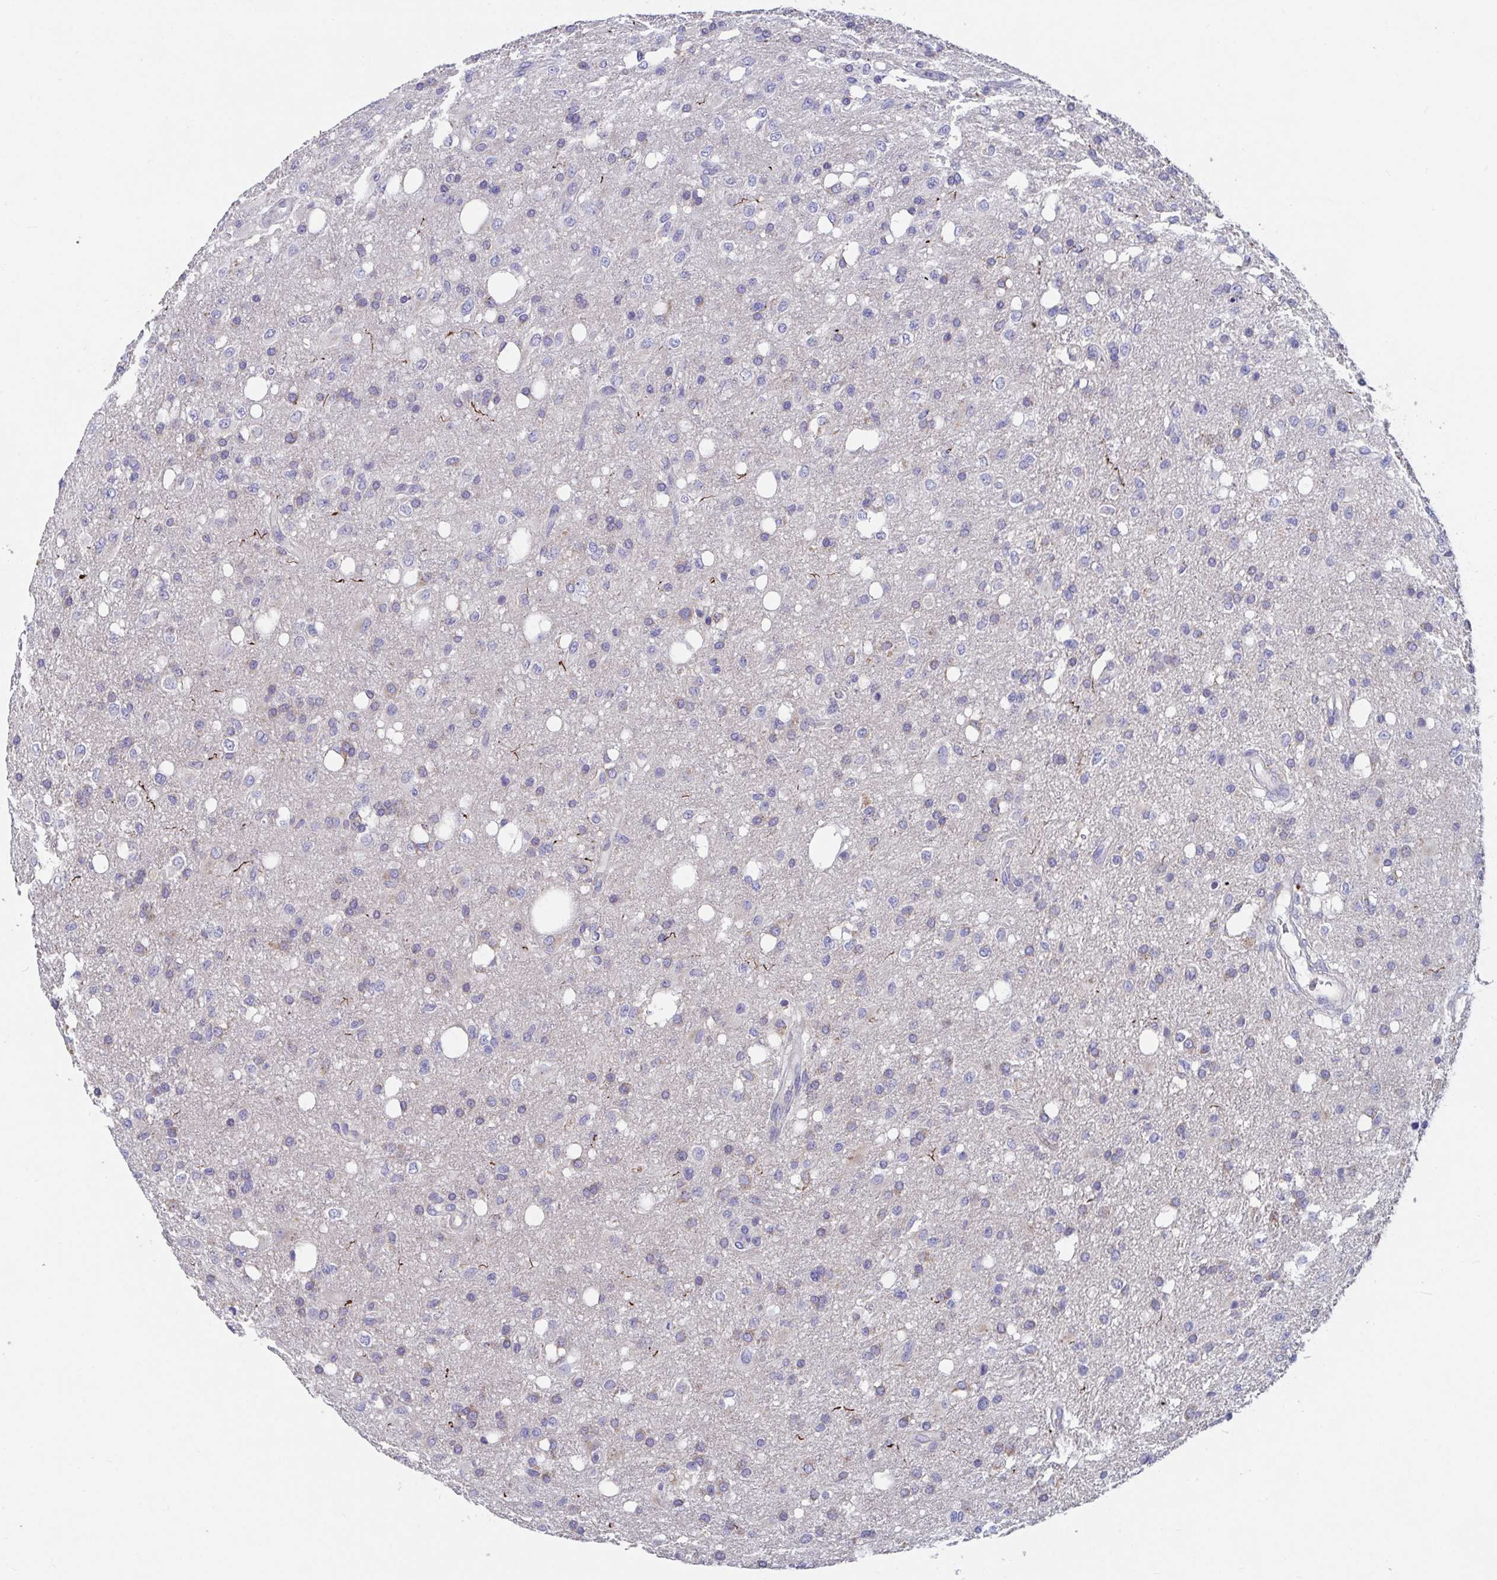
{"staining": {"intensity": "negative", "quantity": "none", "location": "none"}, "tissue": "glioma", "cell_type": "Tumor cells", "image_type": "cancer", "snomed": [{"axis": "morphology", "description": "Glioma, malignant, Low grade"}, {"axis": "topography", "description": "Brain"}], "caption": "Tumor cells show no significant staining in glioma.", "gene": "ZNF561", "patient": {"sex": "female", "age": 58}}